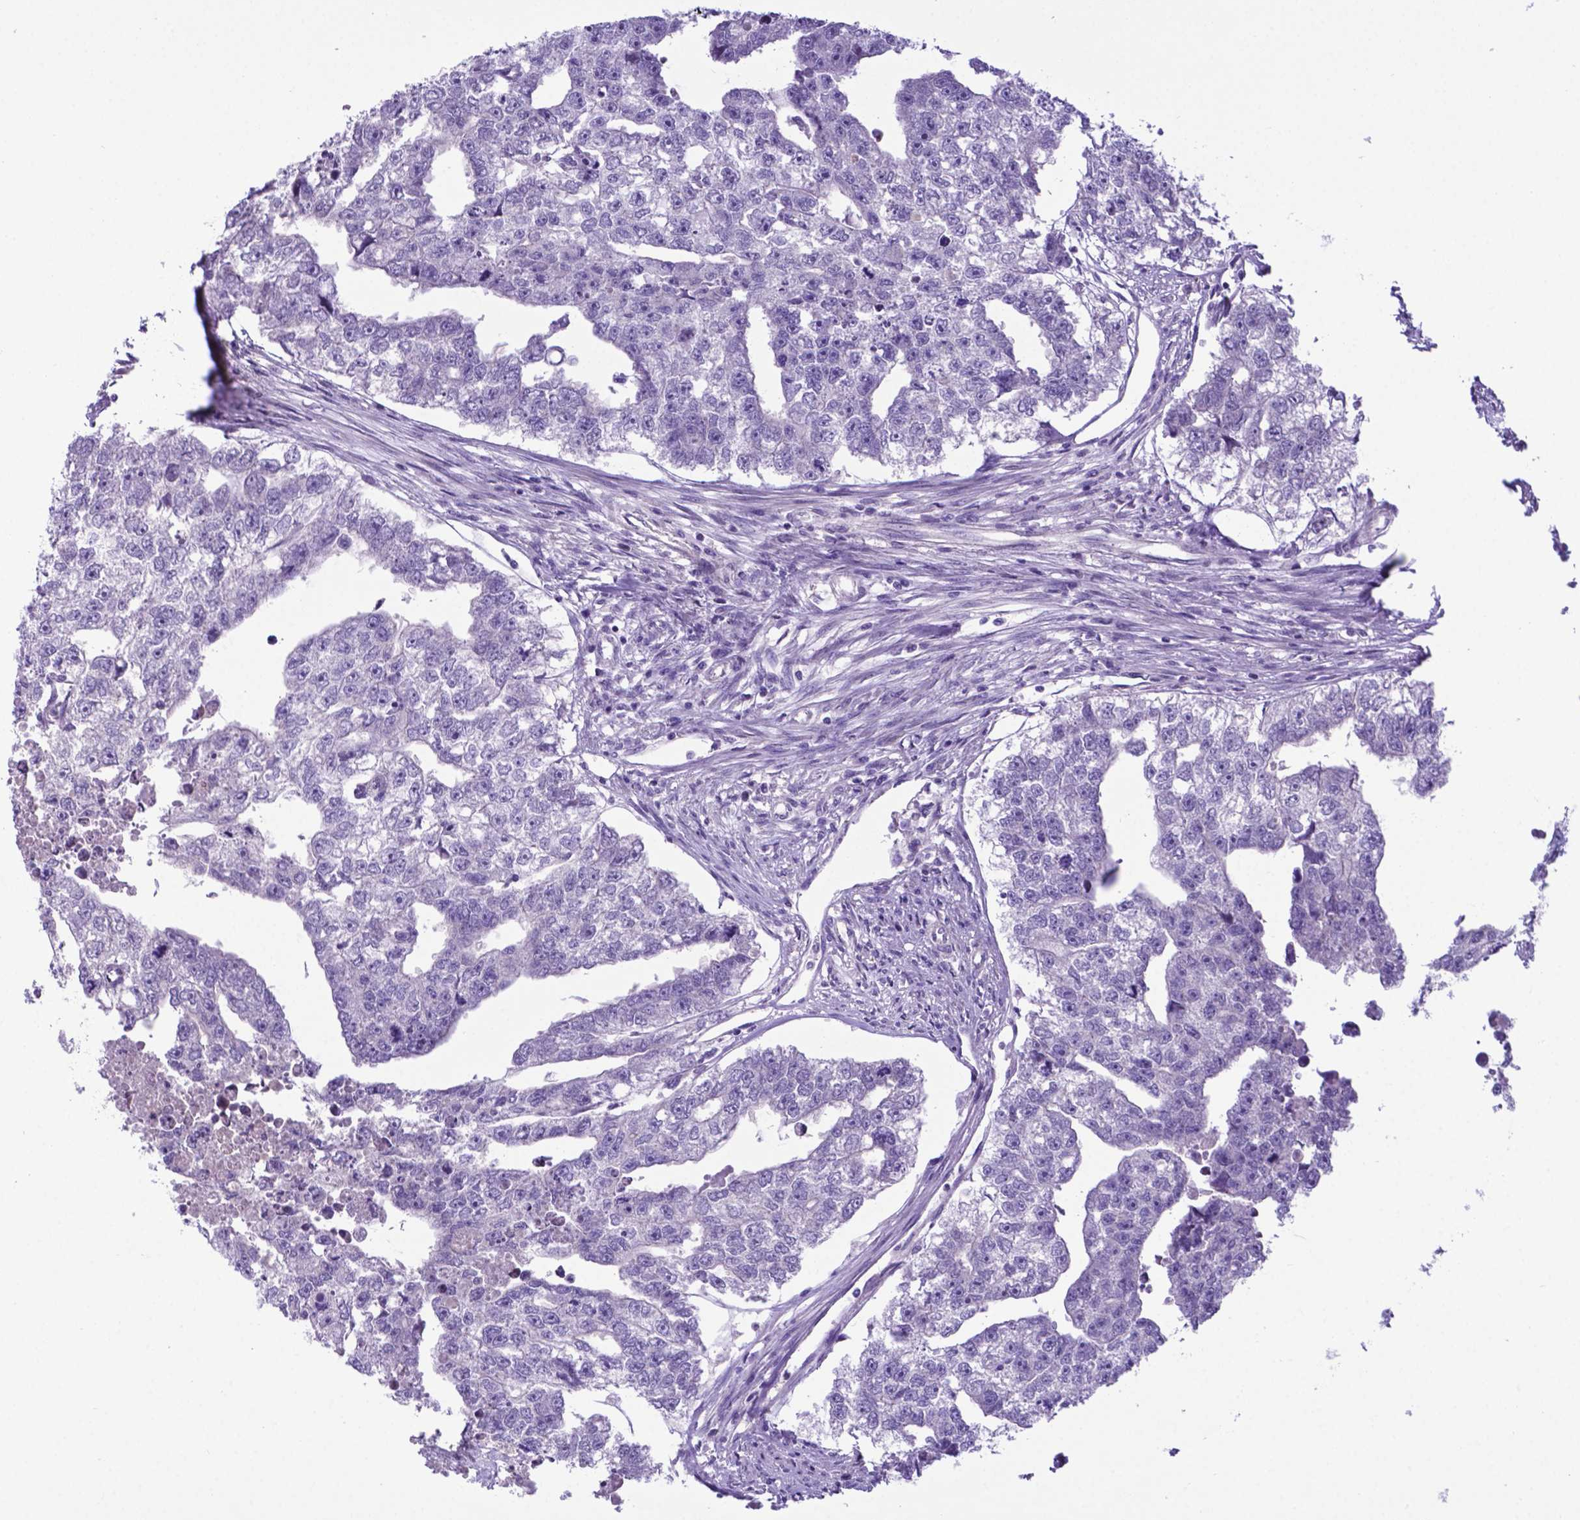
{"staining": {"intensity": "negative", "quantity": "none", "location": "none"}, "tissue": "testis cancer", "cell_type": "Tumor cells", "image_type": "cancer", "snomed": [{"axis": "morphology", "description": "Carcinoma, Embryonal, NOS"}, {"axis": "morphology", "description": "Teratoma, malignant, NOS"}, {"axis": "topography", "description": "Testis"}], "caption": "Testis cancer (malignant teratoma) was stained to show a protein in brown. There is no significant expression in tumor cells.", "gene": "ADRA2B", "patient": {"sex": "male", "age": 44}}